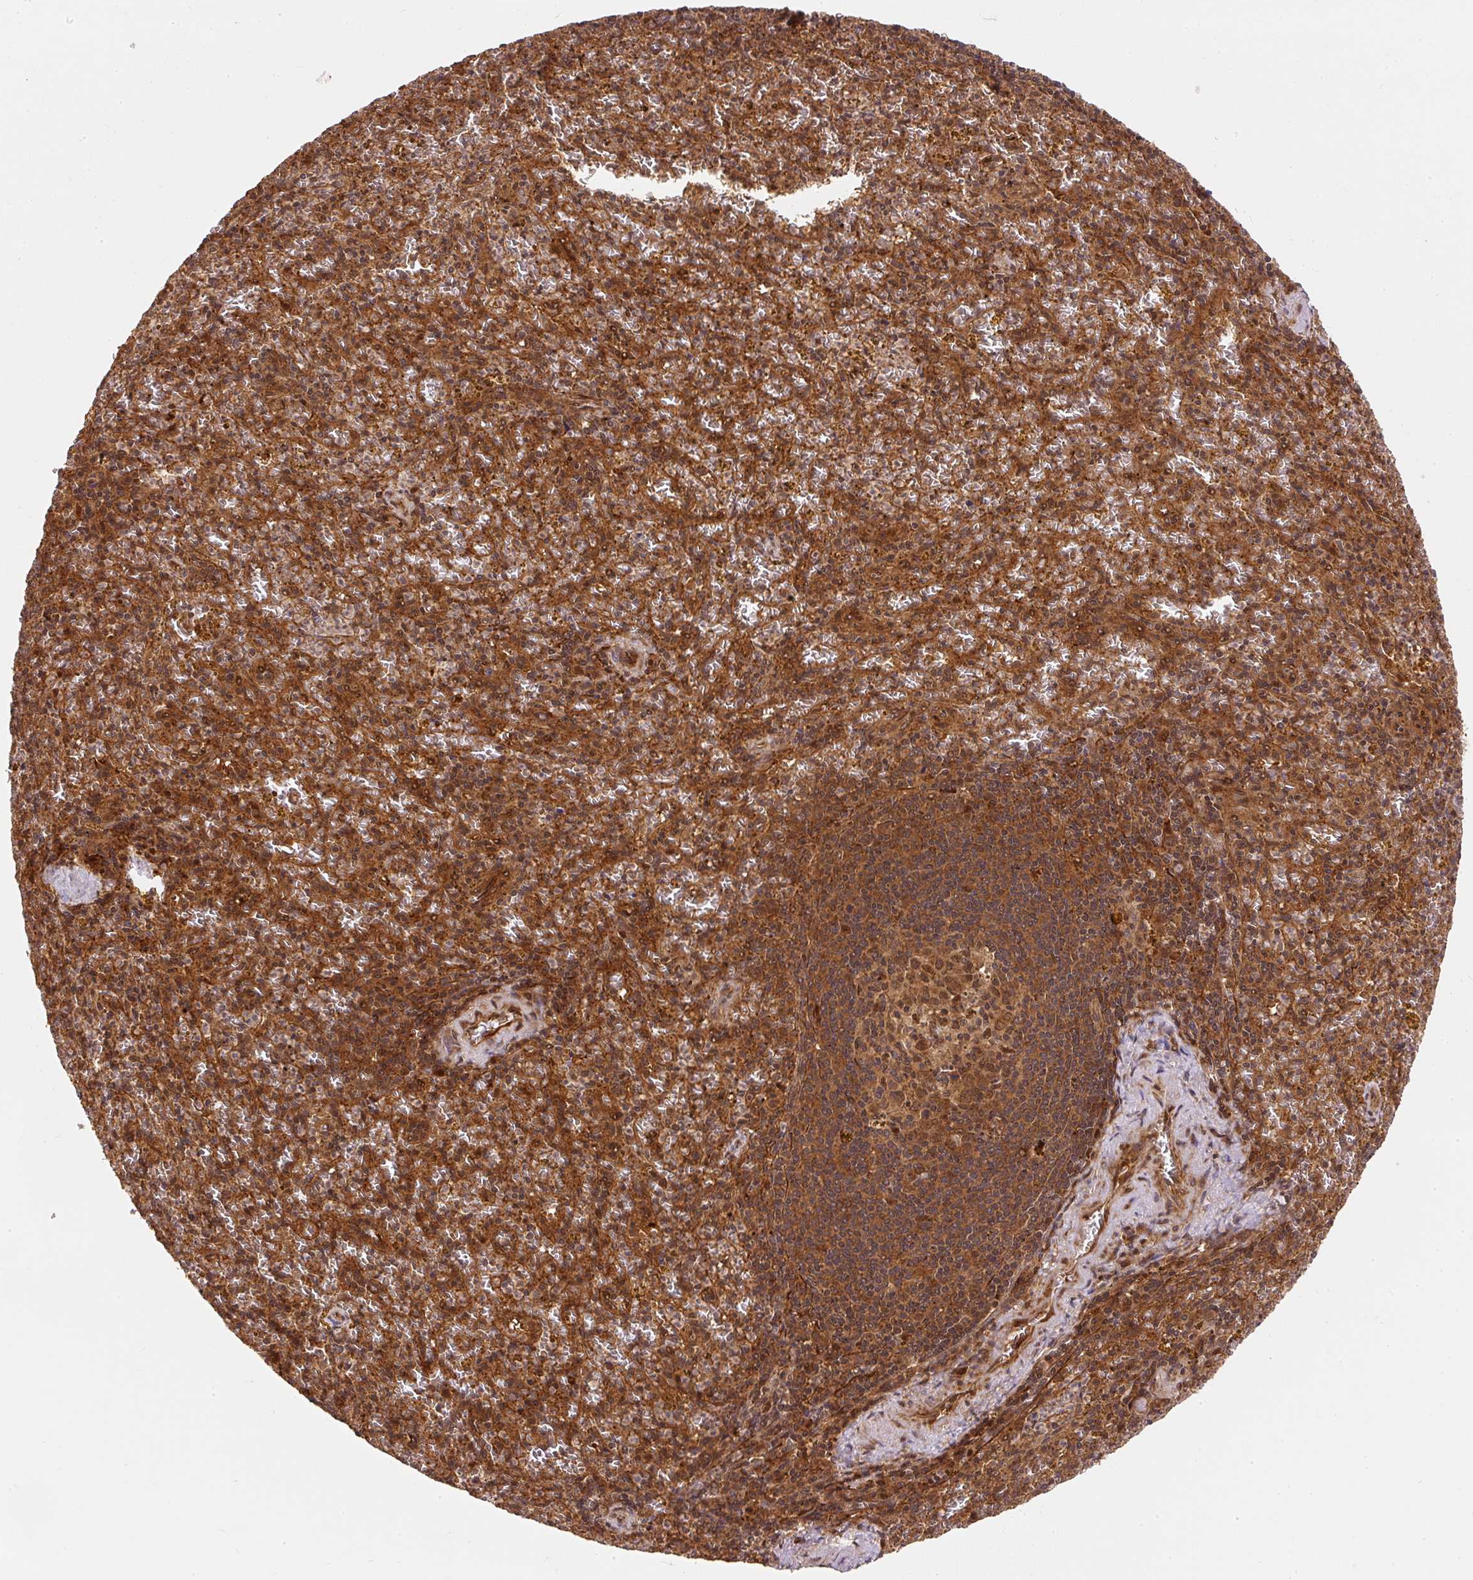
{"staining": {"intensity": "moderate", "quantity": ">75%", "location": "cytoplasmic/membranous"}, "tissue": "spleen", "cell_type": "Cells in red pulp", "image_type": "normal", "snomed": [{"axis": "morphology", "description": "Normal tissue, NOS"}, {"axis": "topography", "description": "Spleen"}], "caption": "A brown stain labels moderate cytoplasmic/membranous positivity of a protein in cells in red pulp of unremarkable spleen. (IHC, brightfield microscopy, high magnification).", "gene": "PSMD1", "patient": {"sex": "male", "age": 57}}